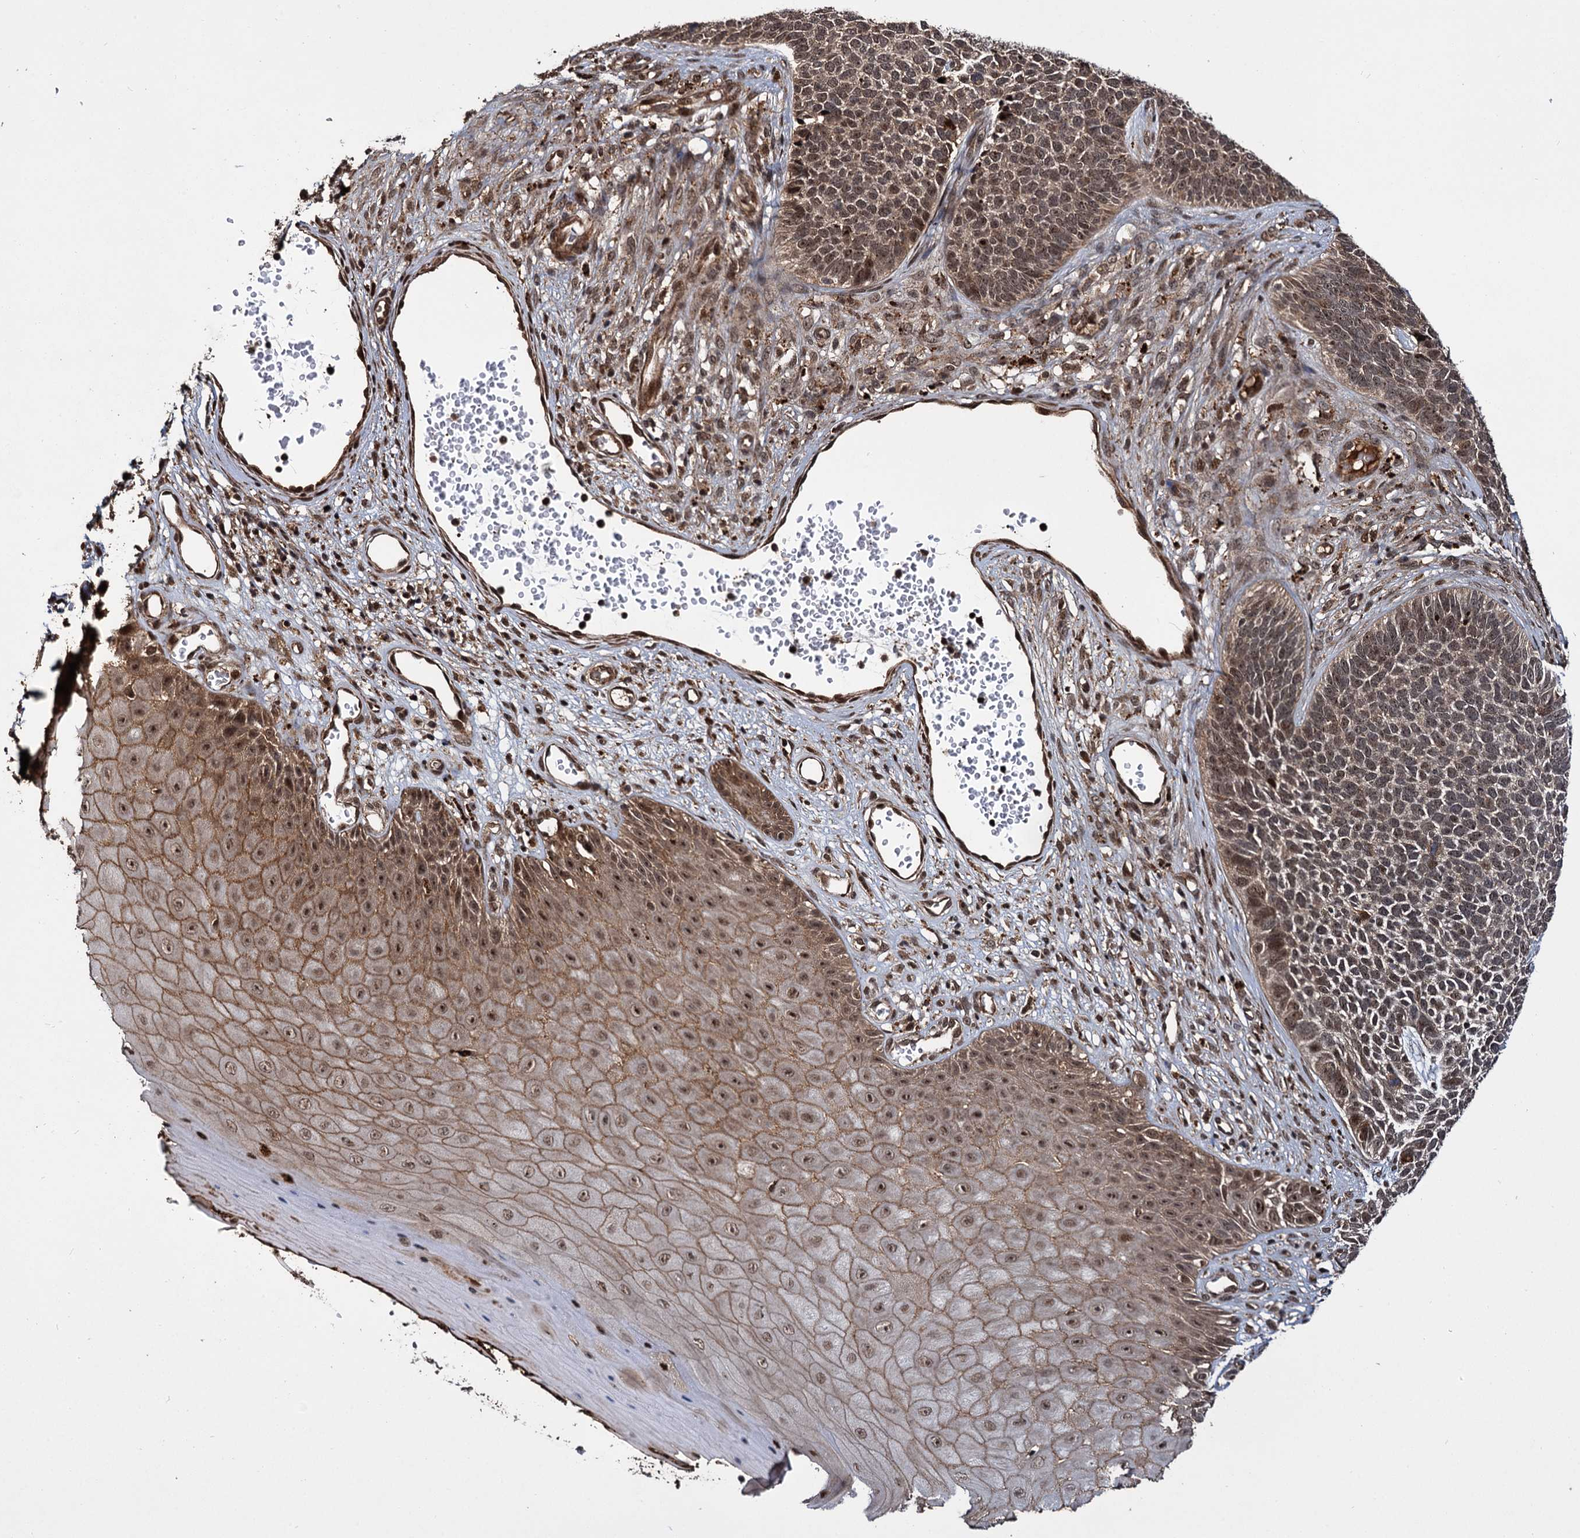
{"staining": {"intensity": "moderate", "quantity": ">75%", "location": "nuclear"}, "tissue": "skin cancer", "cell_type": "Tumor cells", "image_type": "cancer", "snomed": [{"axis": "morphology", "description": "Basal cell carcinoma"}, {"axis": "topography", "description": "Skin"}], "caption": "Brown immunohistochemical staining in skin cancer displays moderate nuclear expression in about >75% of tumor cells.", "gene": "CEP192", "patient": {"sex": "female", "age": 84}}